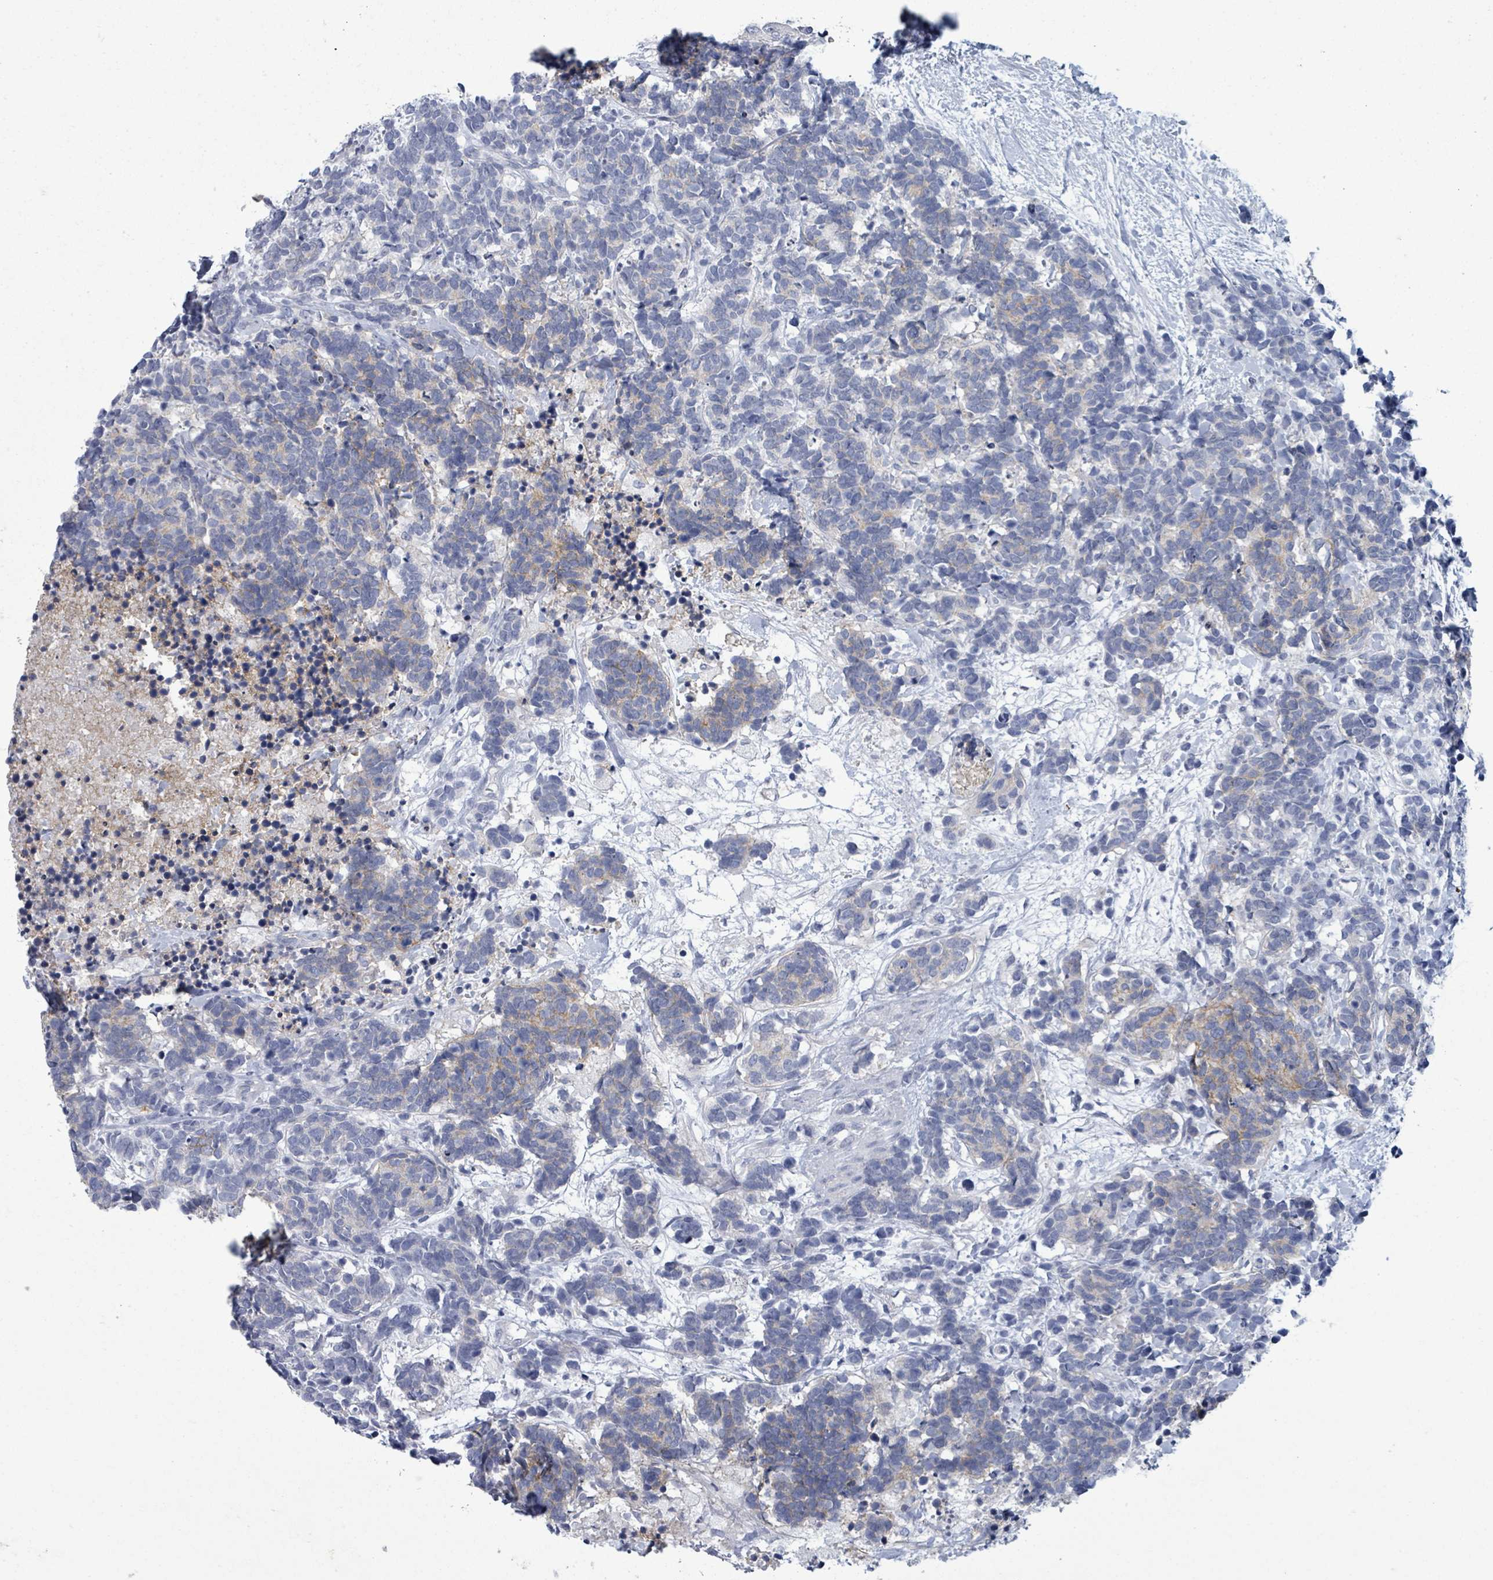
{"staining": {"intensity": "weak", "quantity": "<25%", "location": "cytoplasmic/membranous"}, "tissue": "carcinoid", "cell_type": "Tumor cells", "image_type": "cancer", "snomed": [{"axis": "morphology", "description": "Carcinoma, NOS"}, {"axis": "morphology", "description": "Carcinoid, malignant, NOS"}, {"axis": "topography", "description": "Prostate"}], "caption": "Tumor cells are negative for brown protein staining in carcinoid.", "gene": "BSG", "patient": {"sex": "male", "age": 57}}